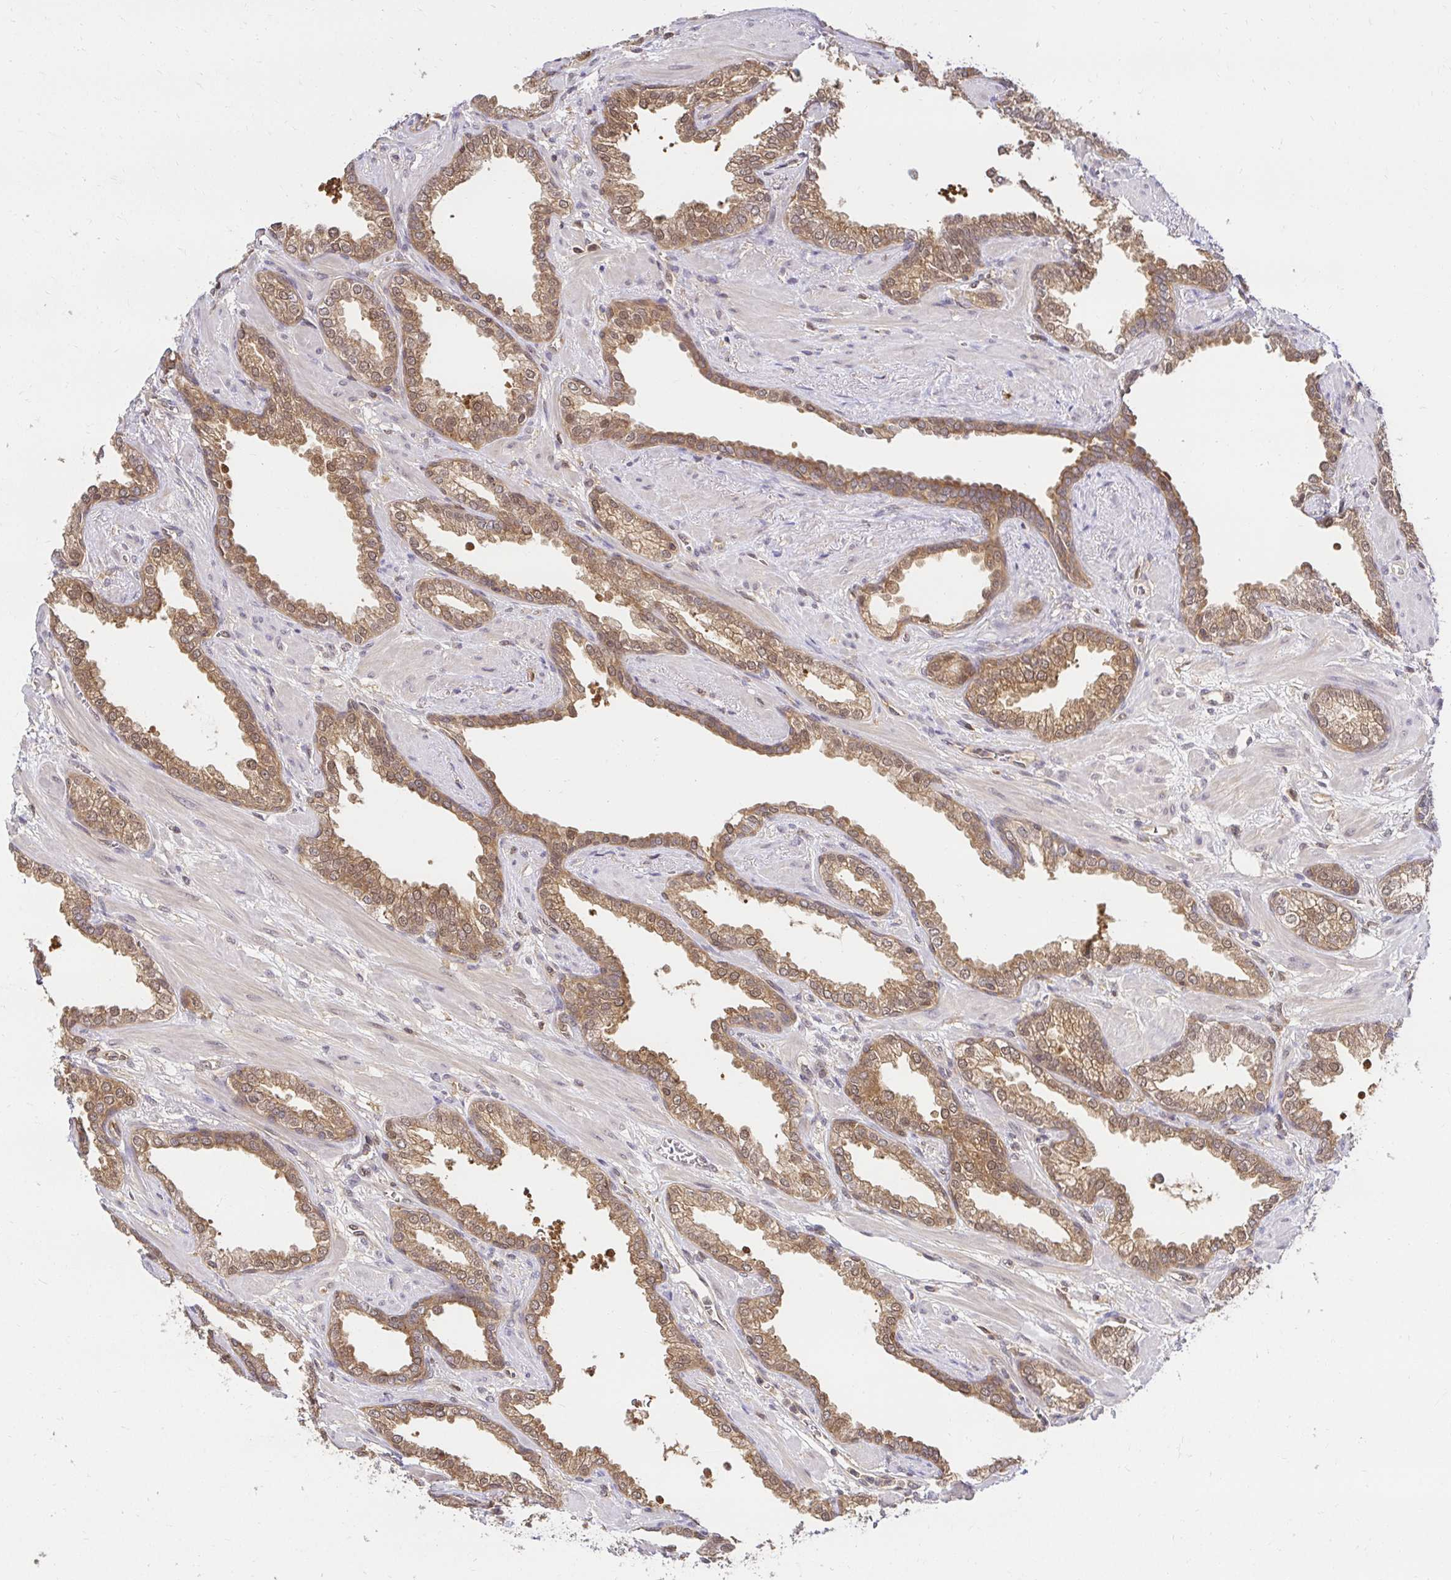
{"staining": {"intensity": "moderate", "quantity": ">75%", "location": "cytoplasmic/membranous,nuclear"}, "tissue": "prostate cancer", "cell_type": "Tumor cells", "image_type": "cancer", "snomed": [{"axis": "morphology", "description": "Adenocarcinoma, High grade"}, {"axis": "topography", "description": "Prostate"}], "caption": "Tumor cells reveal medium levels of moderate cytoplasmic/membranous and nuclear expression in approximately >75% of cells in high-grade adenocarcinoma (prostate). The staining was performed using DAB, with brown indicating positive protein expression. Nuclei are stained blue with hematoxylin.", "gene": "PSMA4", "patient": {"sex": "male", "age": 60}}